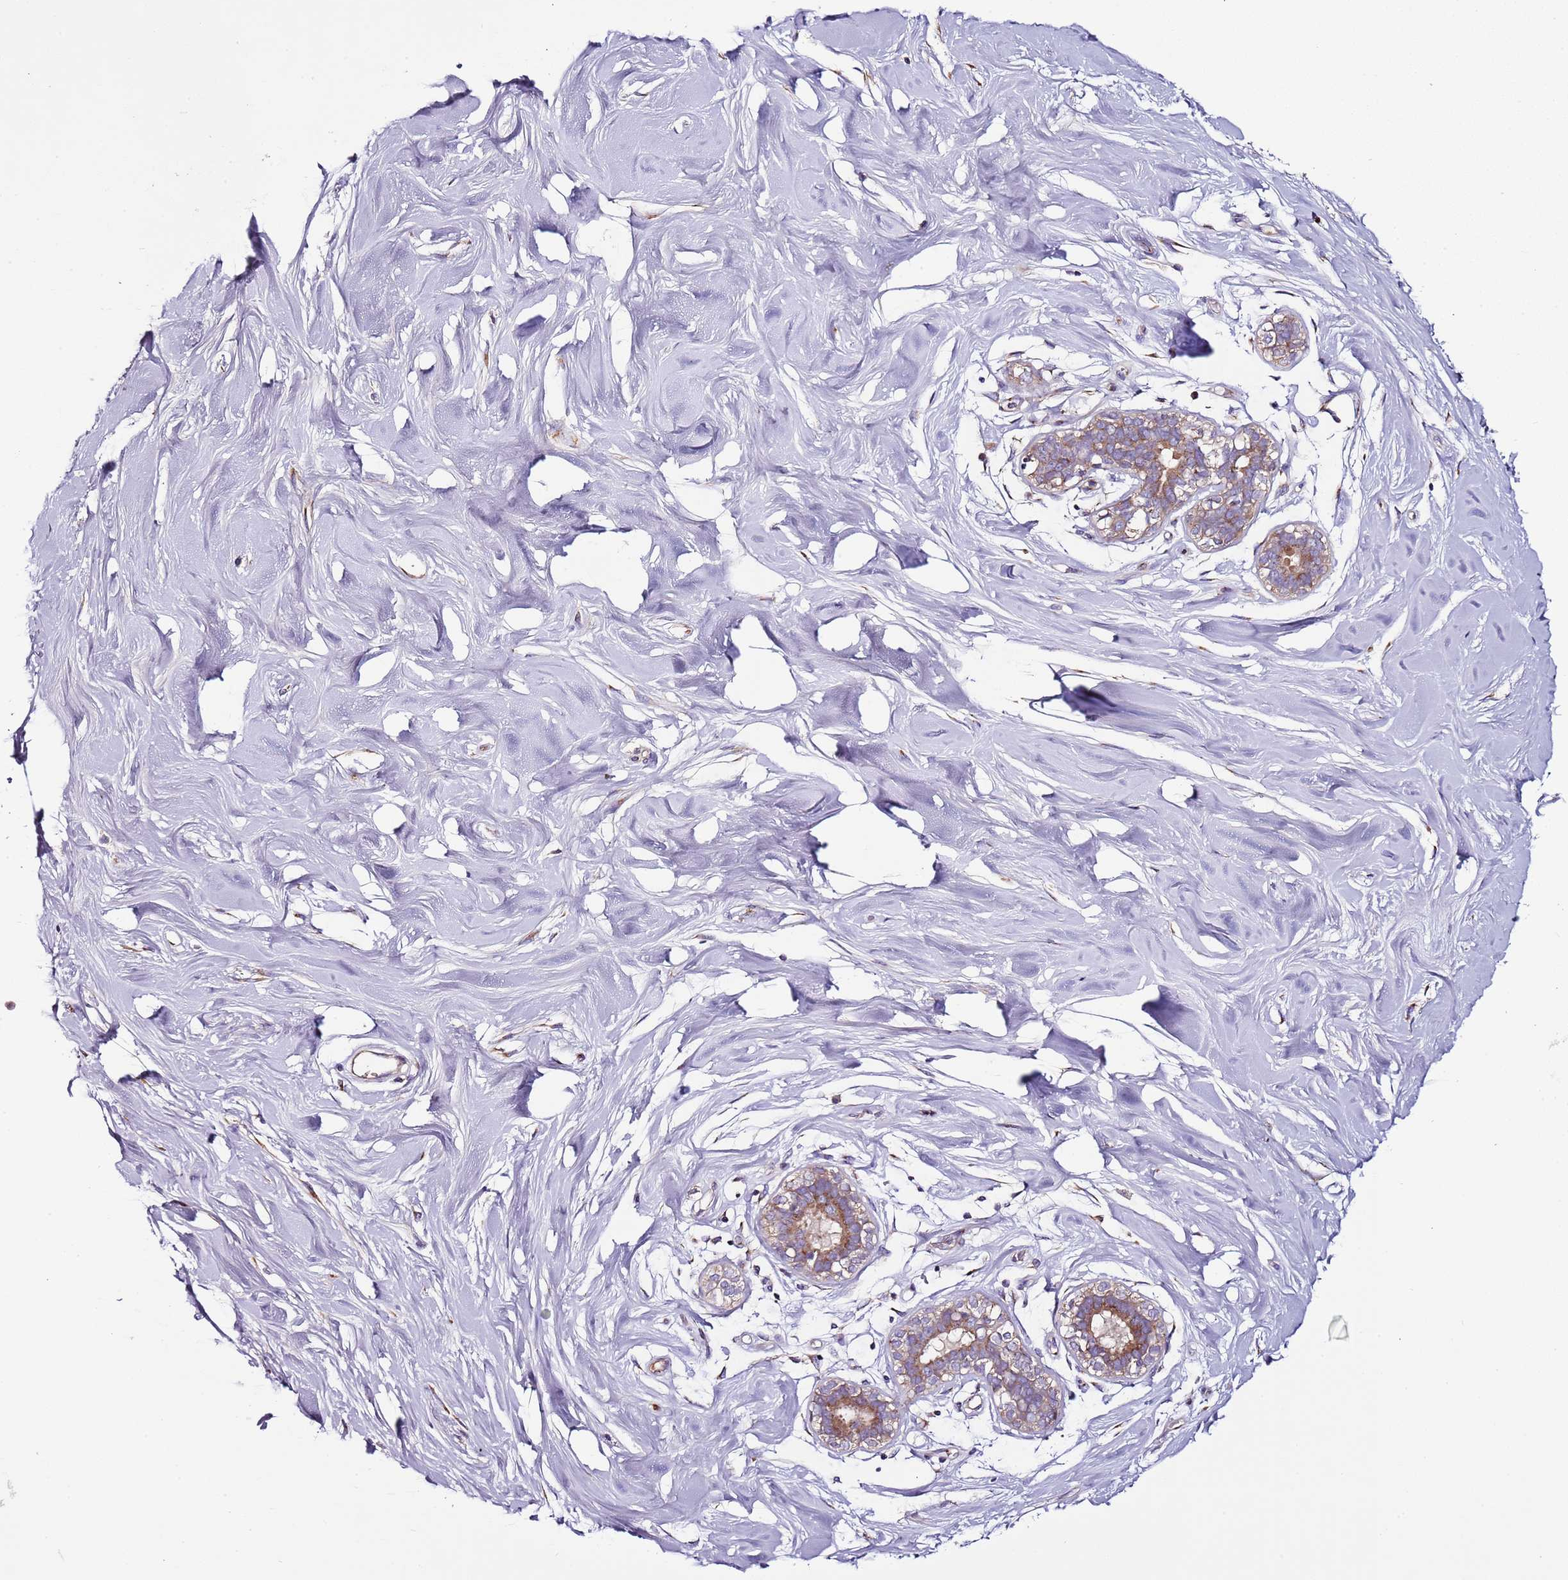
{"staining": {"intensity": "negative", "quantity": "none", "location": "none"}, "tissue": "adipose tissue", "cell_type": "Adipocytes", "image_type": "normal", "snomed": [{"axis": "morphology", "description": "Normal tissue, NOS"}, {"axis": "topography", "description": "Breast"}], "caption": "Adipocytes show no significant positivity in benign adipose tissue. (Stains: DAB (3,3'-diaminobenzidine) IHC with hematoxylin counter stain, Microscopy: brightfield microscopy at high magnification).", "gene": "FAM20A", "patient": {"sex": "female", "age": 26}}